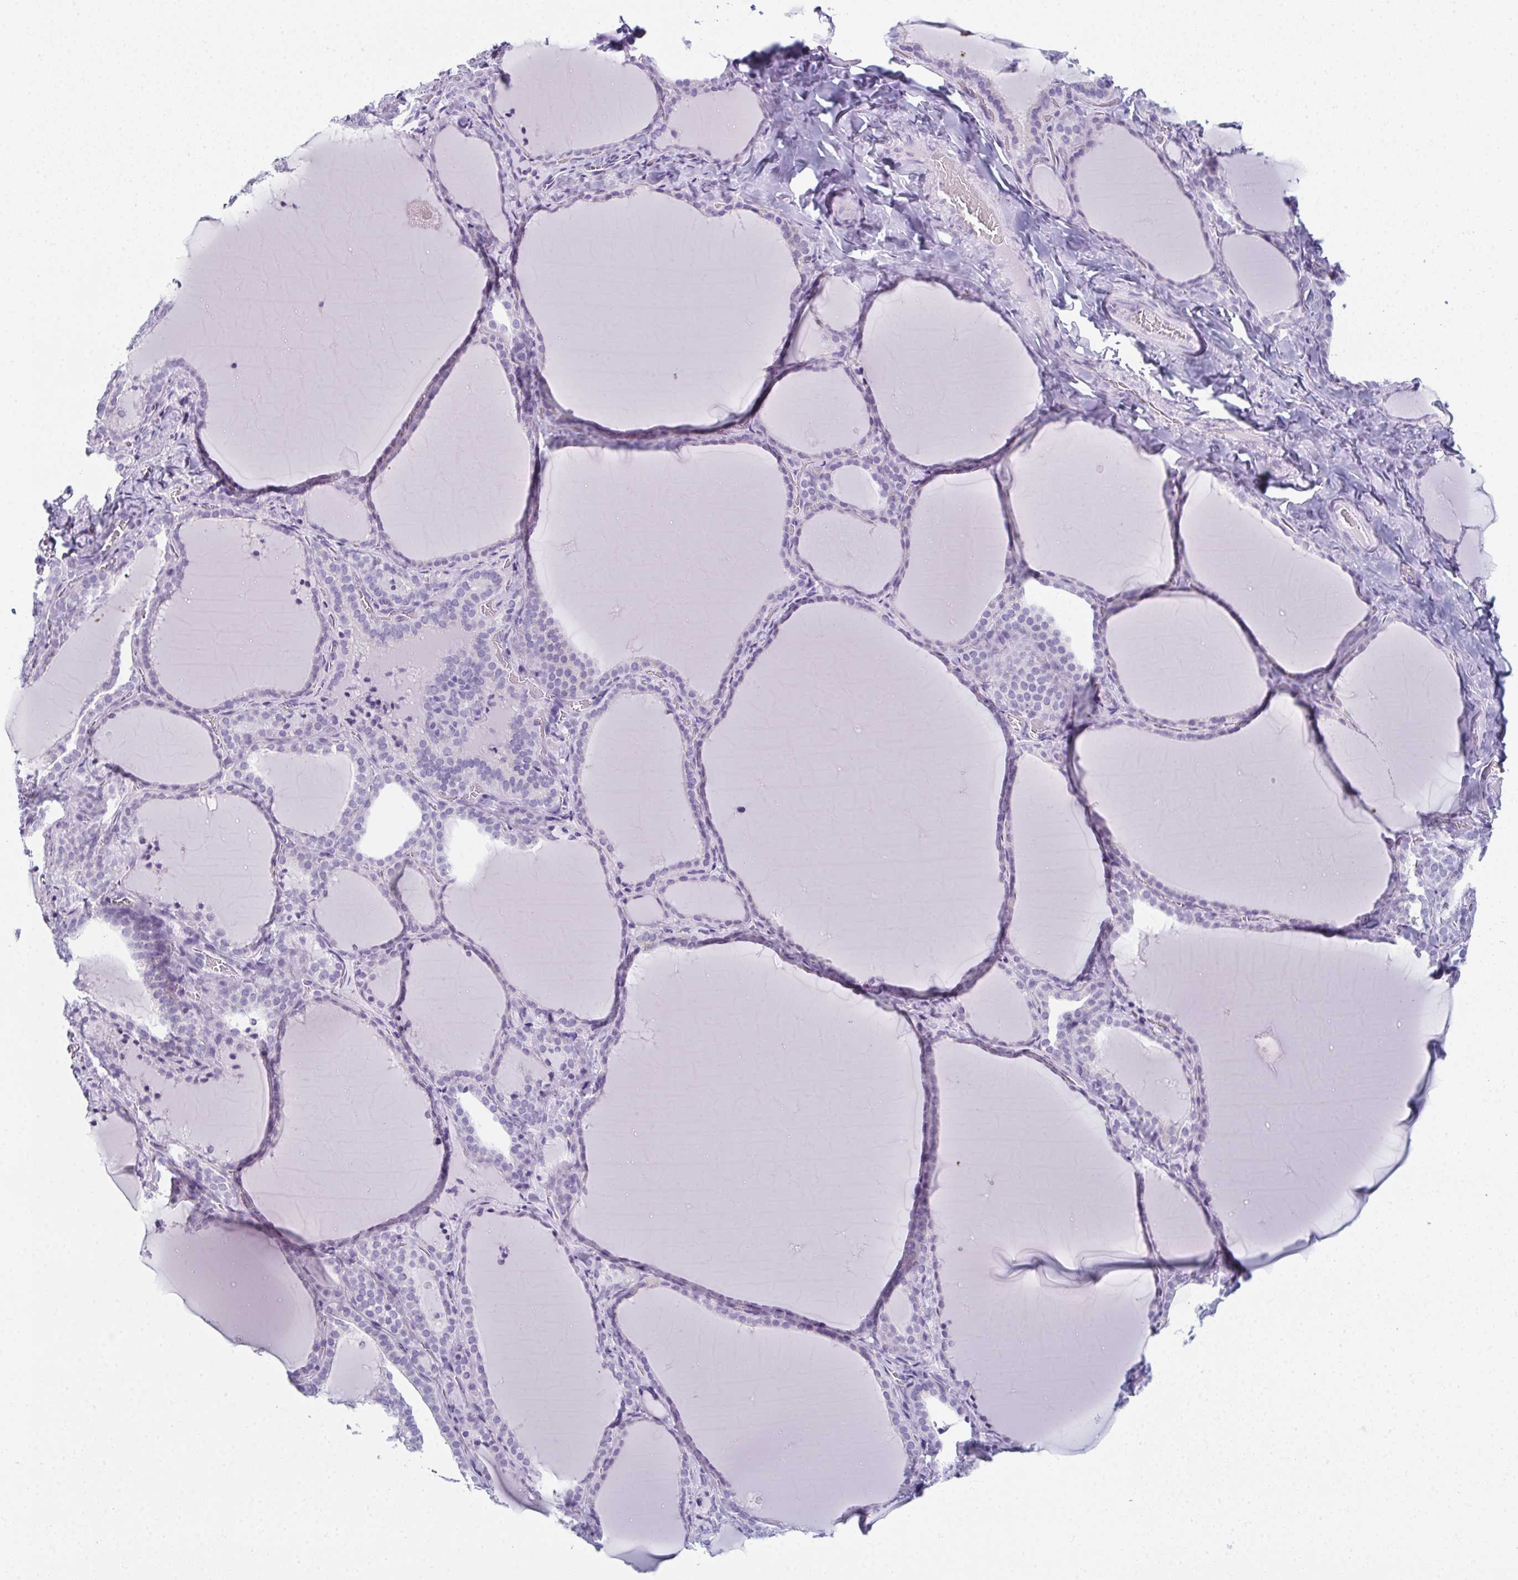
{"staining": {"intensity": "negative", "quantity": "none", "location": "none"}, "tissue": "thyroid gland", "cell_type": "Glandular cells", "image_type": "normal", "snomed": [{"axis": "morphology", "description": "Normal tissue, NOS"}, {"axis": "topography", "description": "Thyroid gland"}], "caption": "Histopathology image shows no significant protein staining in glandular cells of unremarkable thyroid gland.", "gene": "ENKUR", "patient": {"sex": "female", "age": 22}}